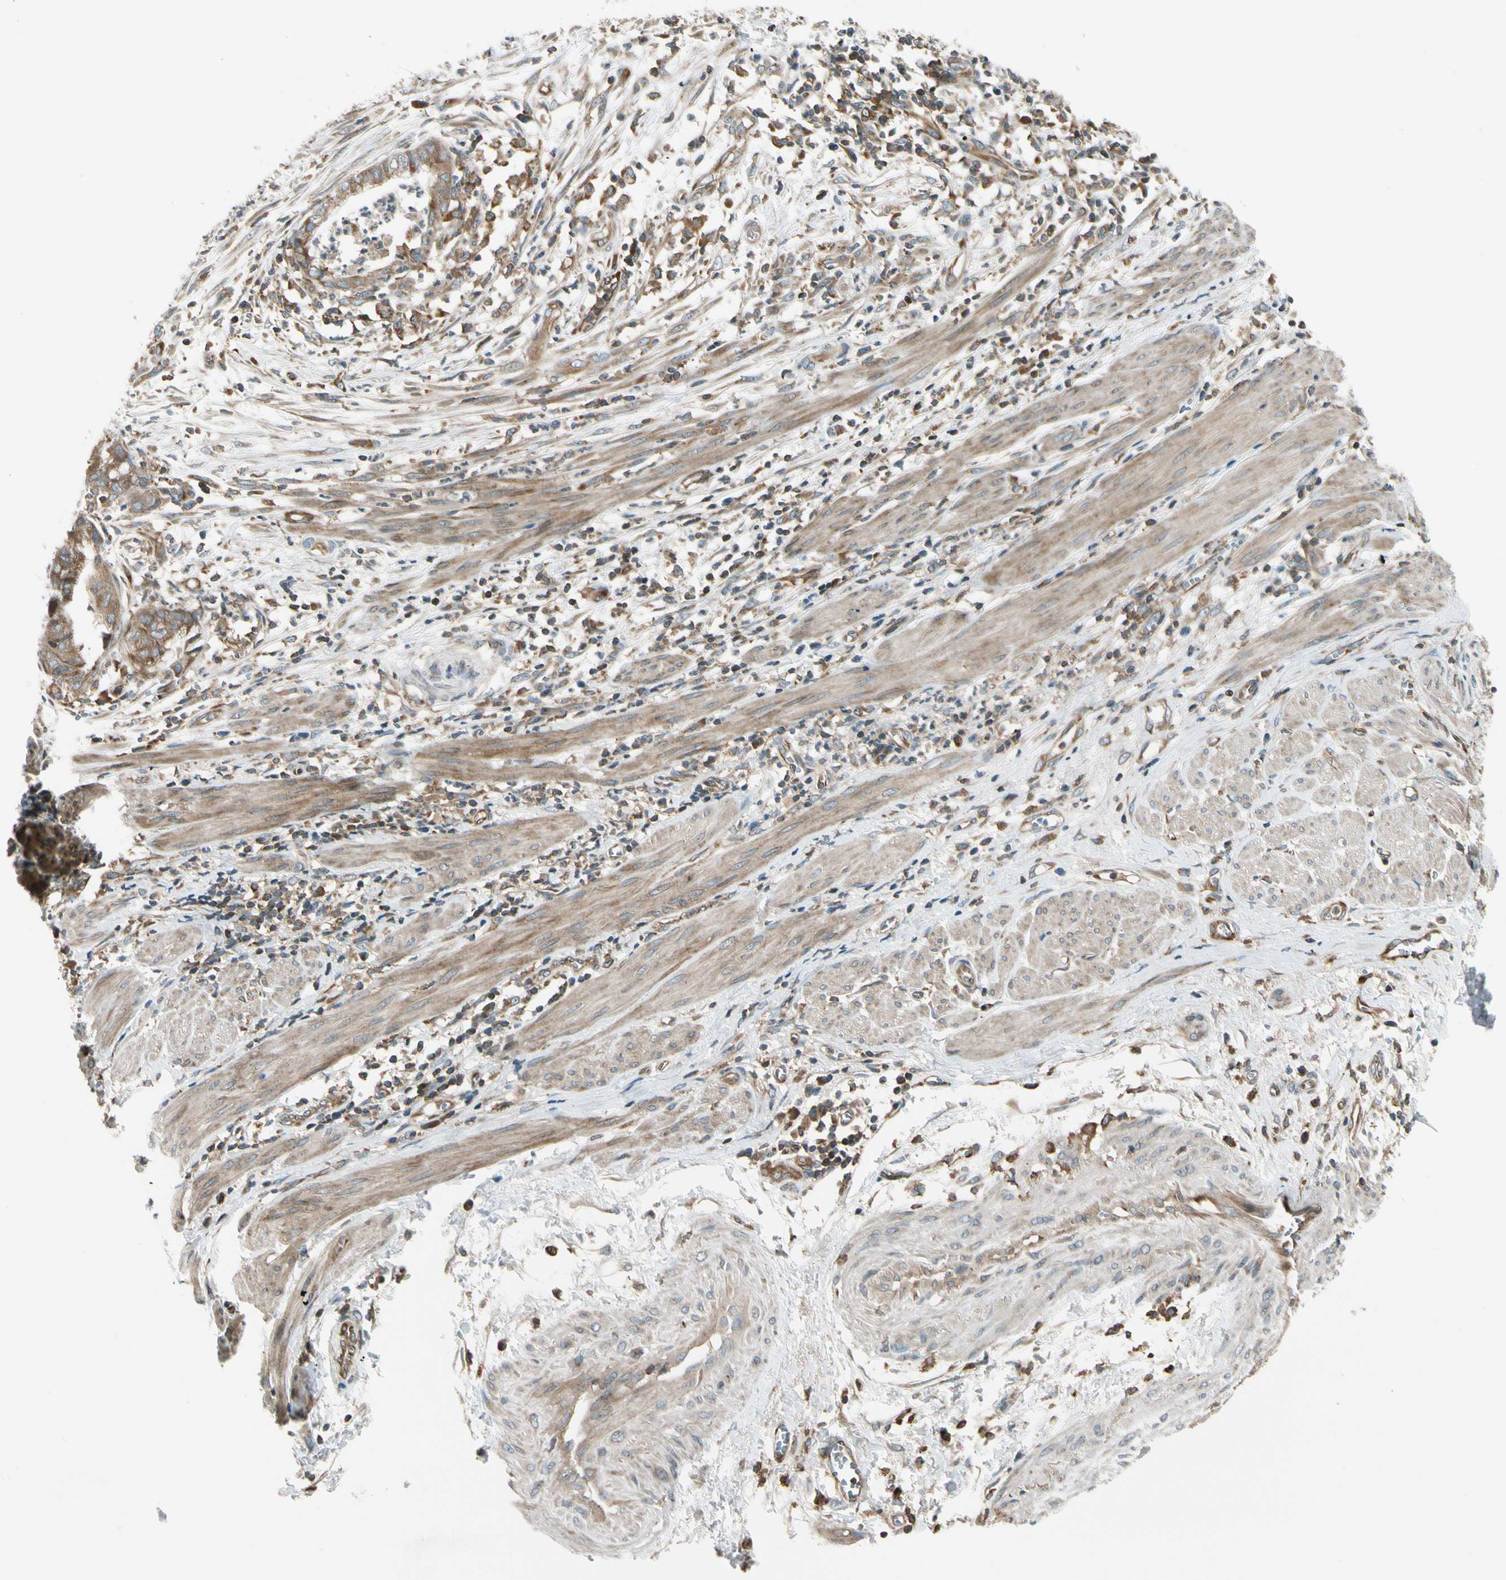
{"staining": {"intensity": "moderate", "quantity": ">75%", "location": "cytoplasmic/membranous"}, "tissue": "endometrial cancer", "cell_type": "Tumor cells", "image_type": "cancer", "snomed": [{"axis": "morphology", "description": "Necrosis, NOS"}, {"axis": "morphology", "description": "Adenocarcinoma, NOS"}, {"axis": "topography", "description": "Endometrium"}], "caption": "Adenocarcinoma (endometrial) was stained to show a protein in brown. There is medium levels of moderate cytoplasmic/membranous expression in approximately >75% of tumor cells.", "gene": "TRIO", "patient": {"sex": "female", "age": 79}}